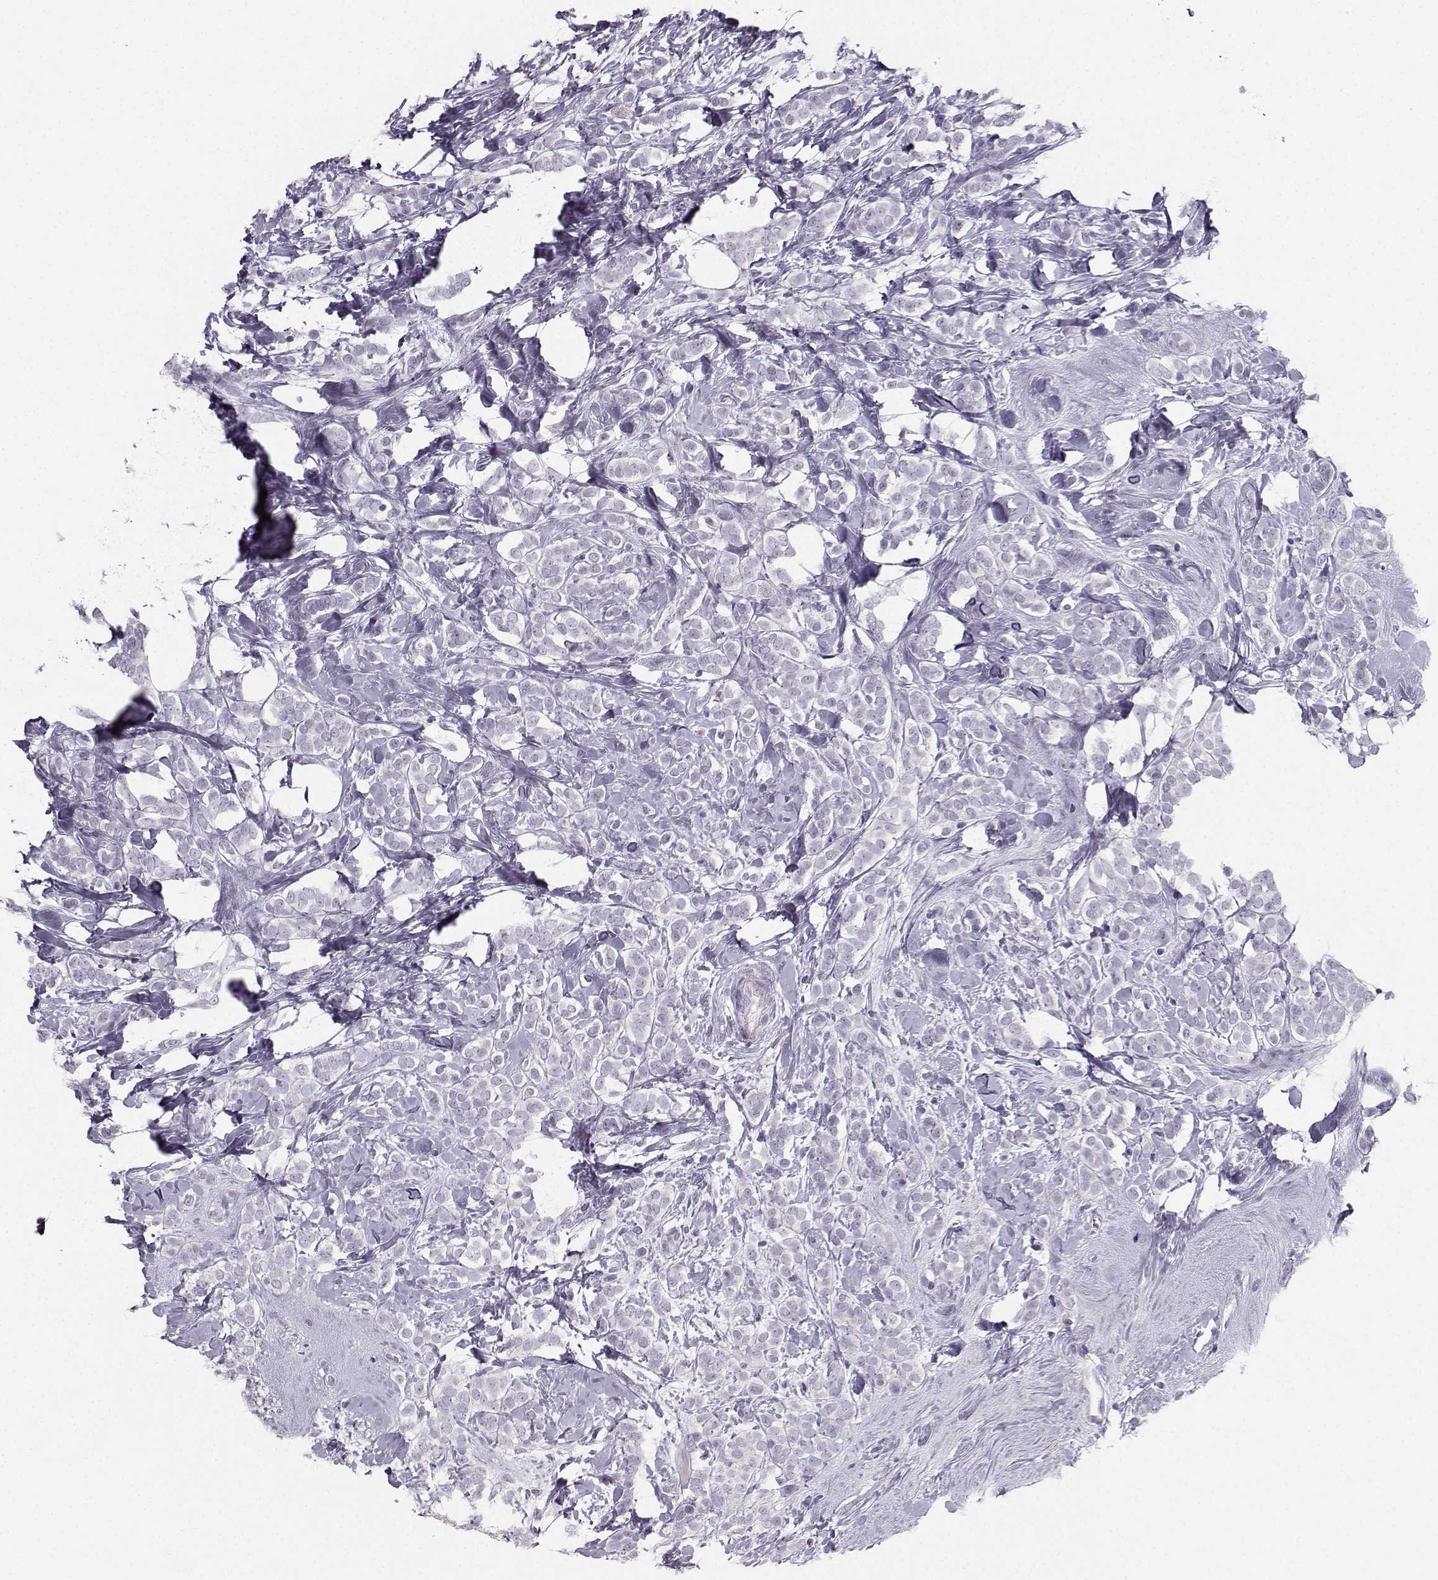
{"staining": {"intensity": "negative", "quantity": "none", "location": "none"}, "tissue": "breast cancer", "cell_type": "Tumor cells", "image_type": "cancer", "snomed": [{"axis": "morphology", "description": "Lobular carcinoma"}, {"axis": "topography", "description": "Breast"}], "caption": "There is no significant positivity in tumor cells of breast cancer (lobular carcinoma).", "gene": "CASR", "patient": {"sex": "female", "age": 49}}